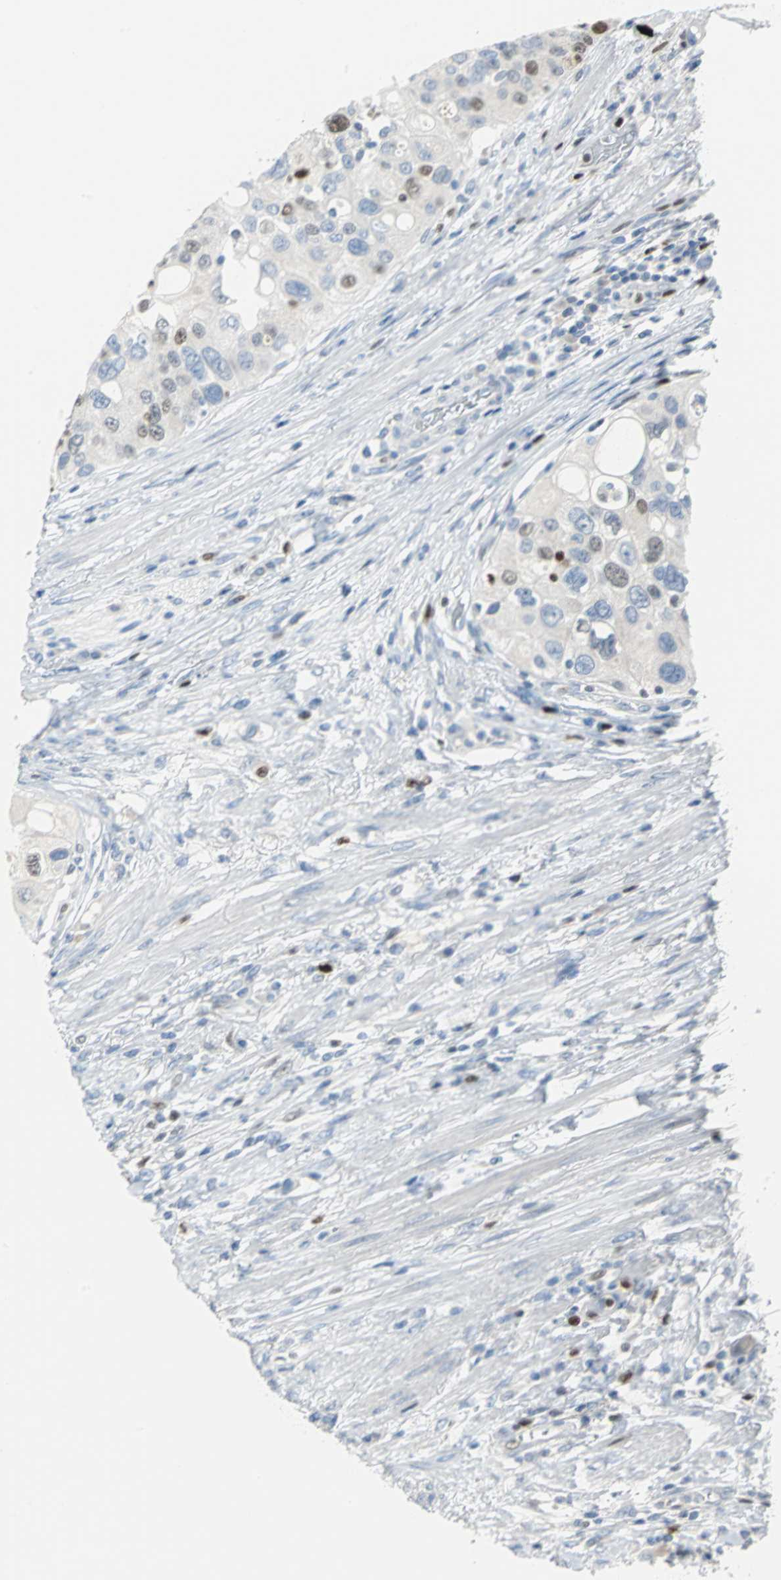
{"staining": {"intensity": "moderate", "quantity": "25%-75%", "location": "nuclear"}, "tissue": "urothelial cancer", "cell_type": "Tumor cells", "image_type": "cancer", "snomed": [{"axis": "morphology", "description": "Urothelial carcinoma, High grade"}, {"axis": "topography", "description": "Urinary bladder"}], "caption": "IHC micrograph of neoplastic tissue: high-grade urothelial carcinoma stained using immunohistochemistry (IHC) displays medium levels of moderate protein expression localized specifically in the nuclear of tumor cells, appearing as a nuclear brown color.", "gene": "MCM4", "patient": {"sex": "female", "age": 56}}